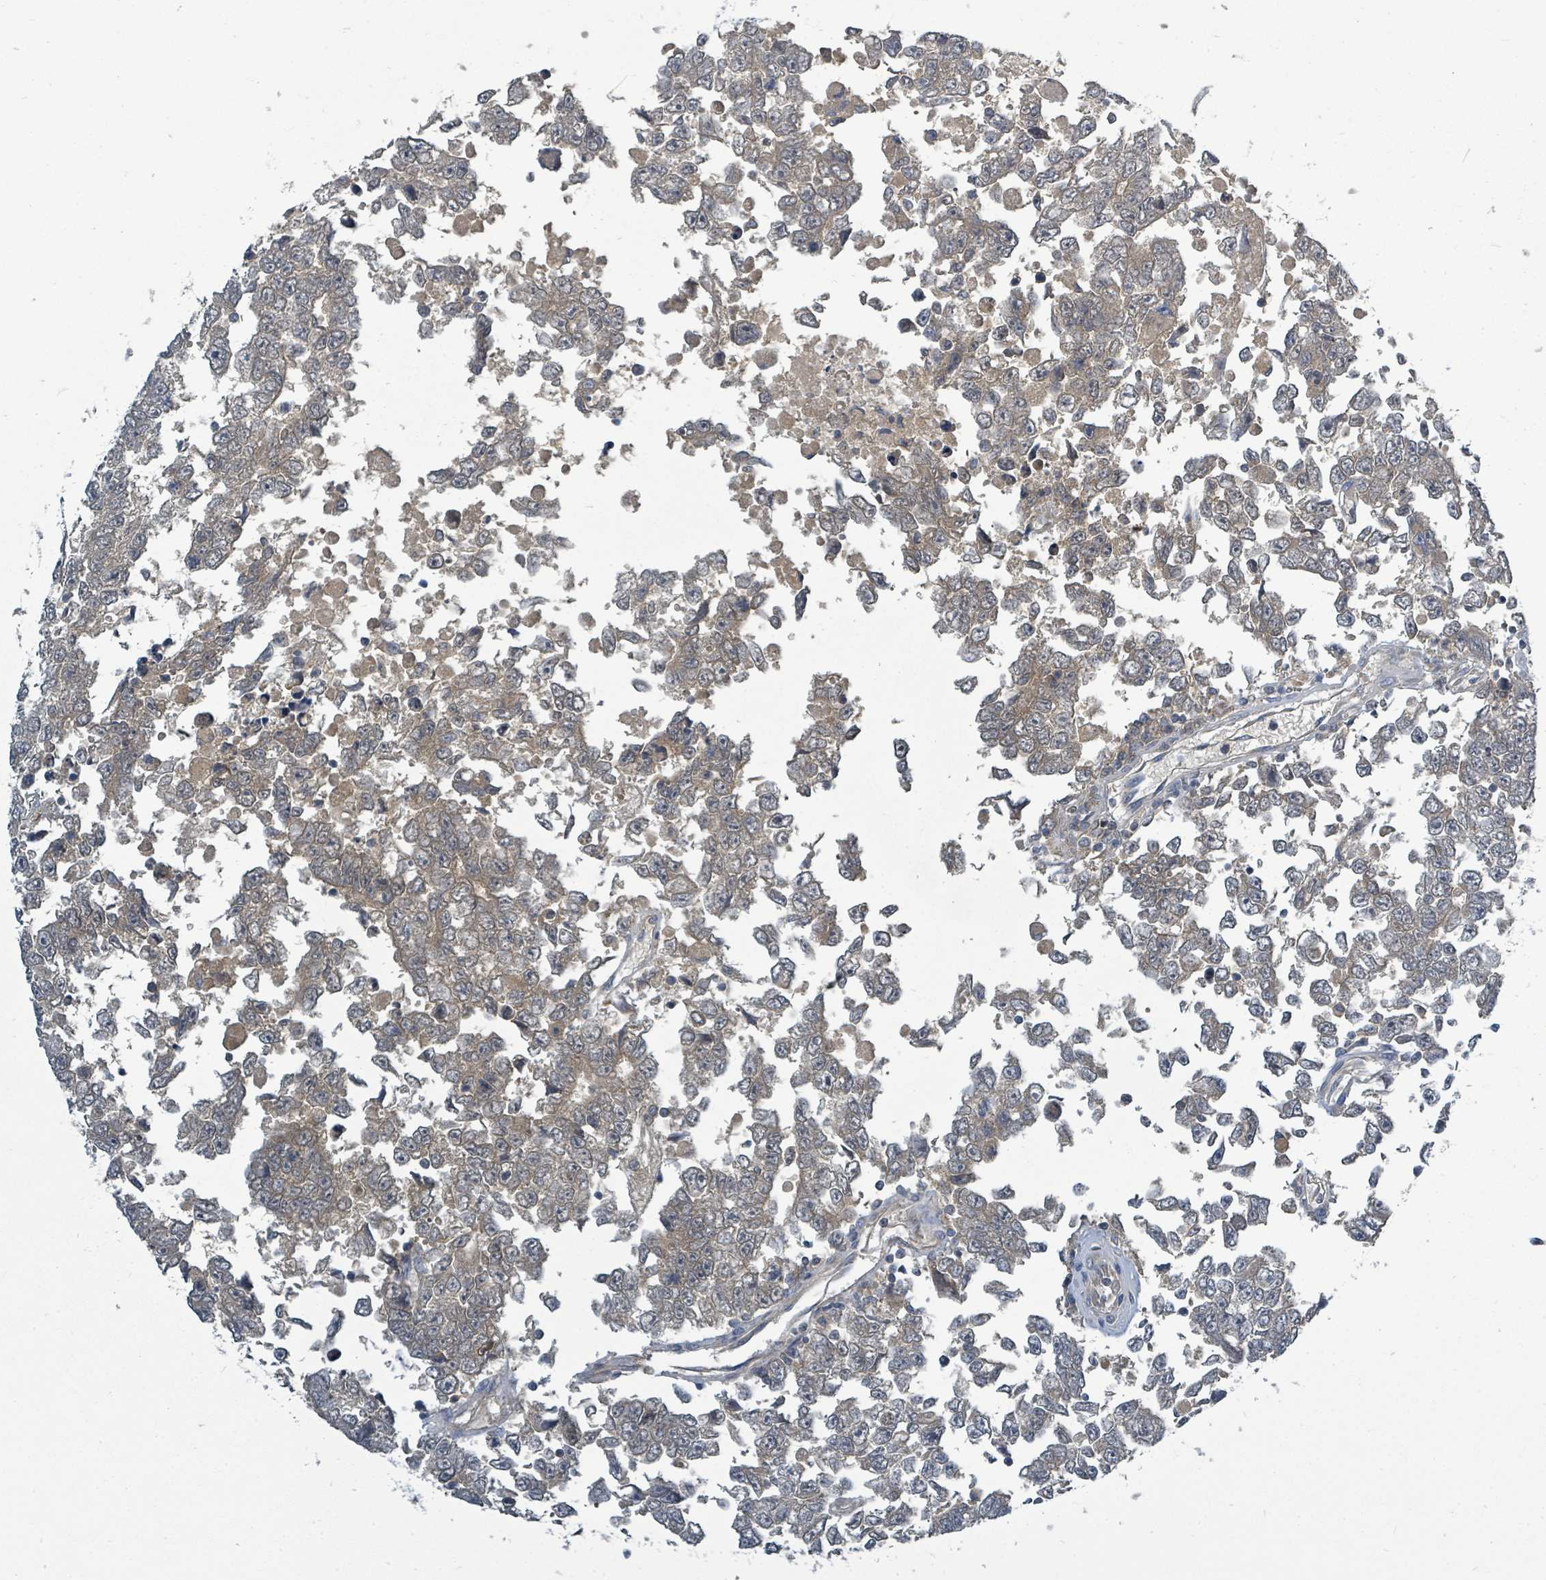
{"staining": {"intensity": "weak", "quantity": "25%-75%", "location": "cytoplasmic/membranous"}, "tissue": "testis cancer", "cell_type": "Tumor cells", "image_type": "cancer", "snomed": [{"axis": "morphology", "description": "Carcinoma, Embryonal, NOS"}, {"axis": "topography", "description": "Testis"}], "caption": "Embryonal carcinoma (testis) tissue displays weak cytoplasmic/membranous staining in about 25%-75% of tumor cells, visualized by immunohistochemistry. The staining was performed using DAB to visualize the protein expression in brown, while the nuclei were stained in blue with hematoxylin (Magnification: 20x).", "gene": "SLC25A23", "patient": {"sex": "male", "age": 25}}